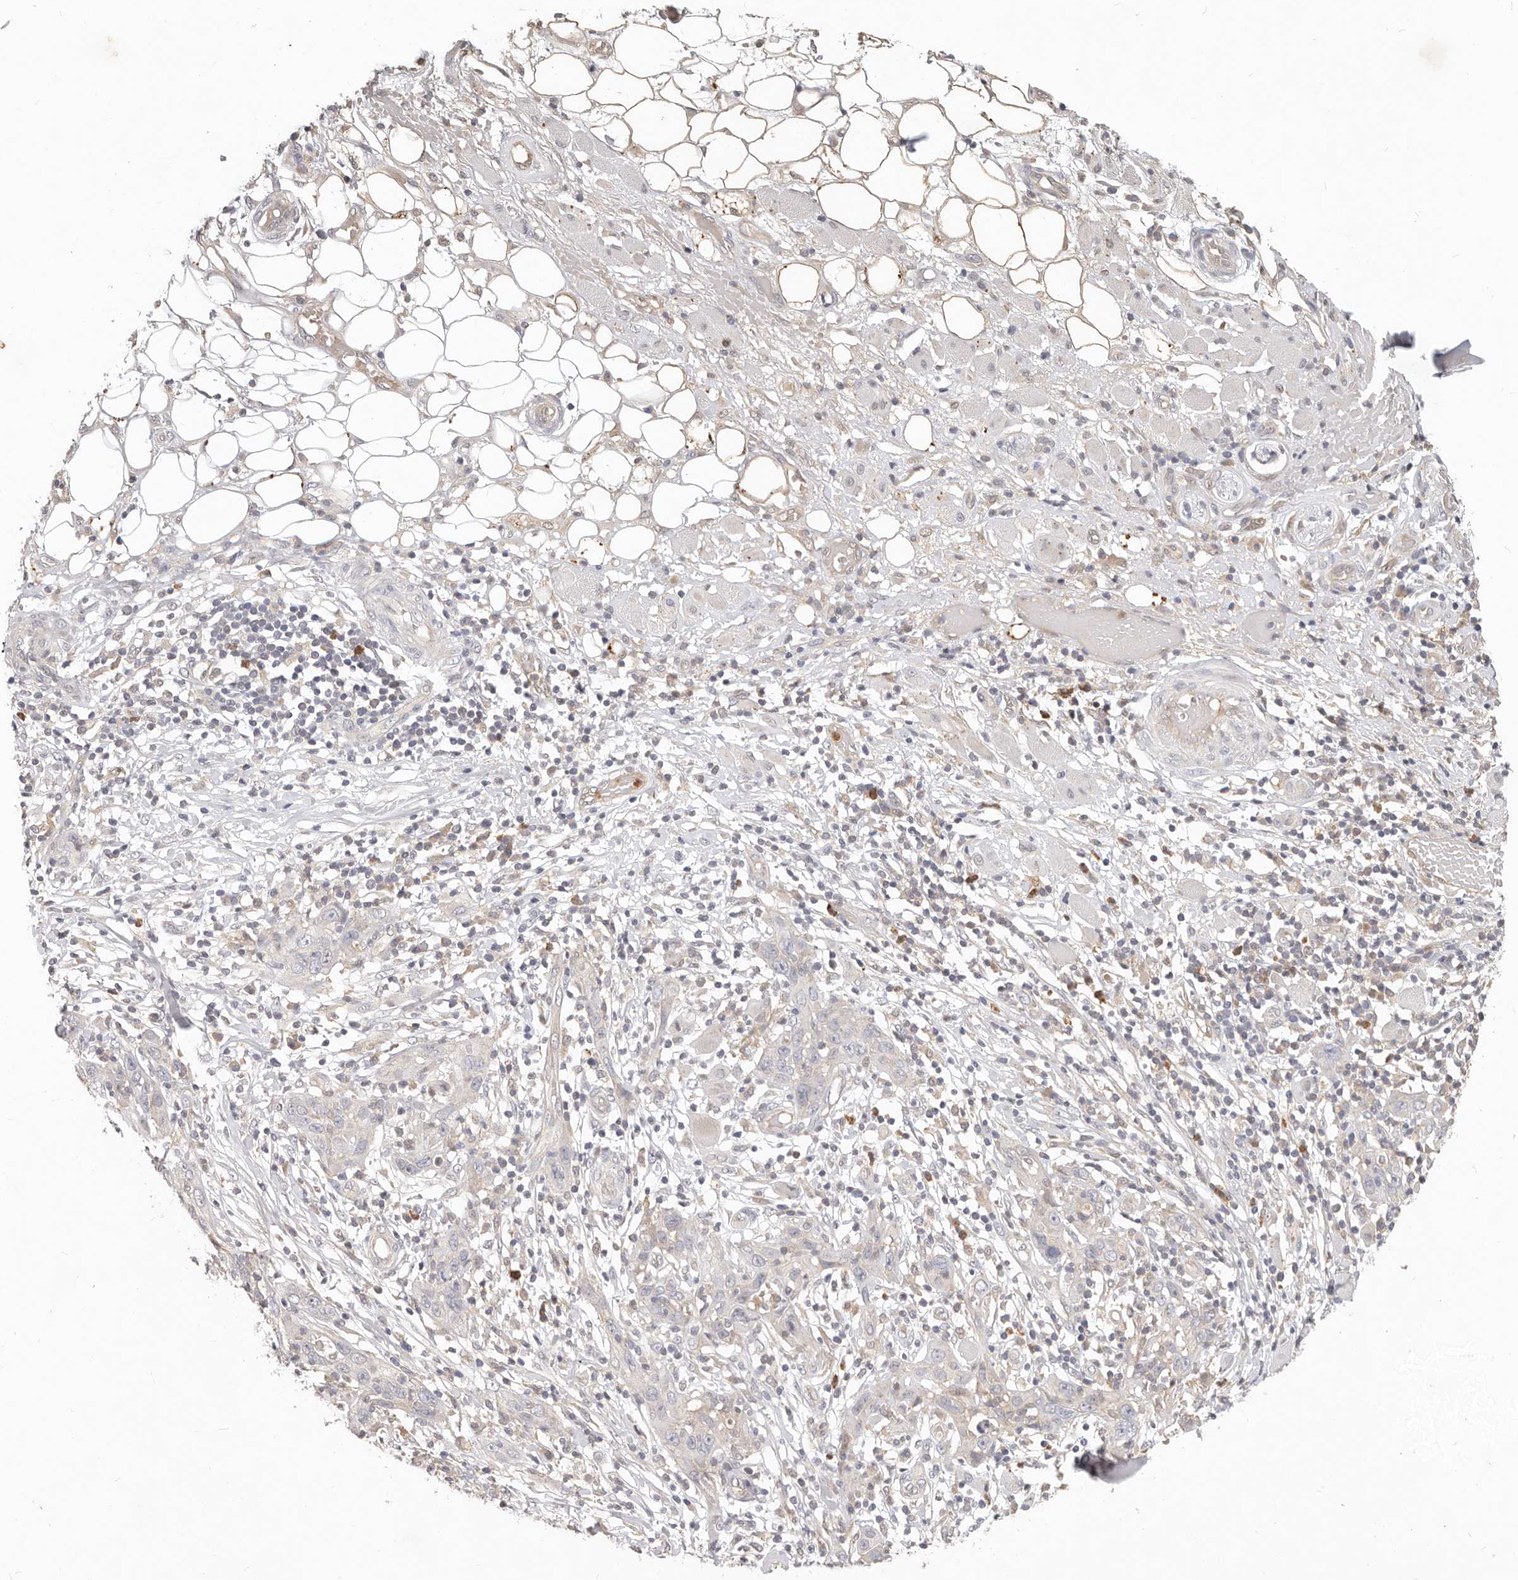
{"staining": {"intensity": "negative", "quantity": "none", "location": "none"}, "tissue": "skin cancer", "cell_type": "Tumor cells", "image_type": "cancer", "snomed": [{"axis": "morphology", "description": "Squamous cell carcinoma, NOS"}, {"axis": "topography", "description": "Skin"}], "caption": "Skin squamous cell carcinoma was stained to show a protein in brown. There is no significant staining in tumor cells.", "gene": "USP49", "patient": {"sex": "female", "age": 88}}